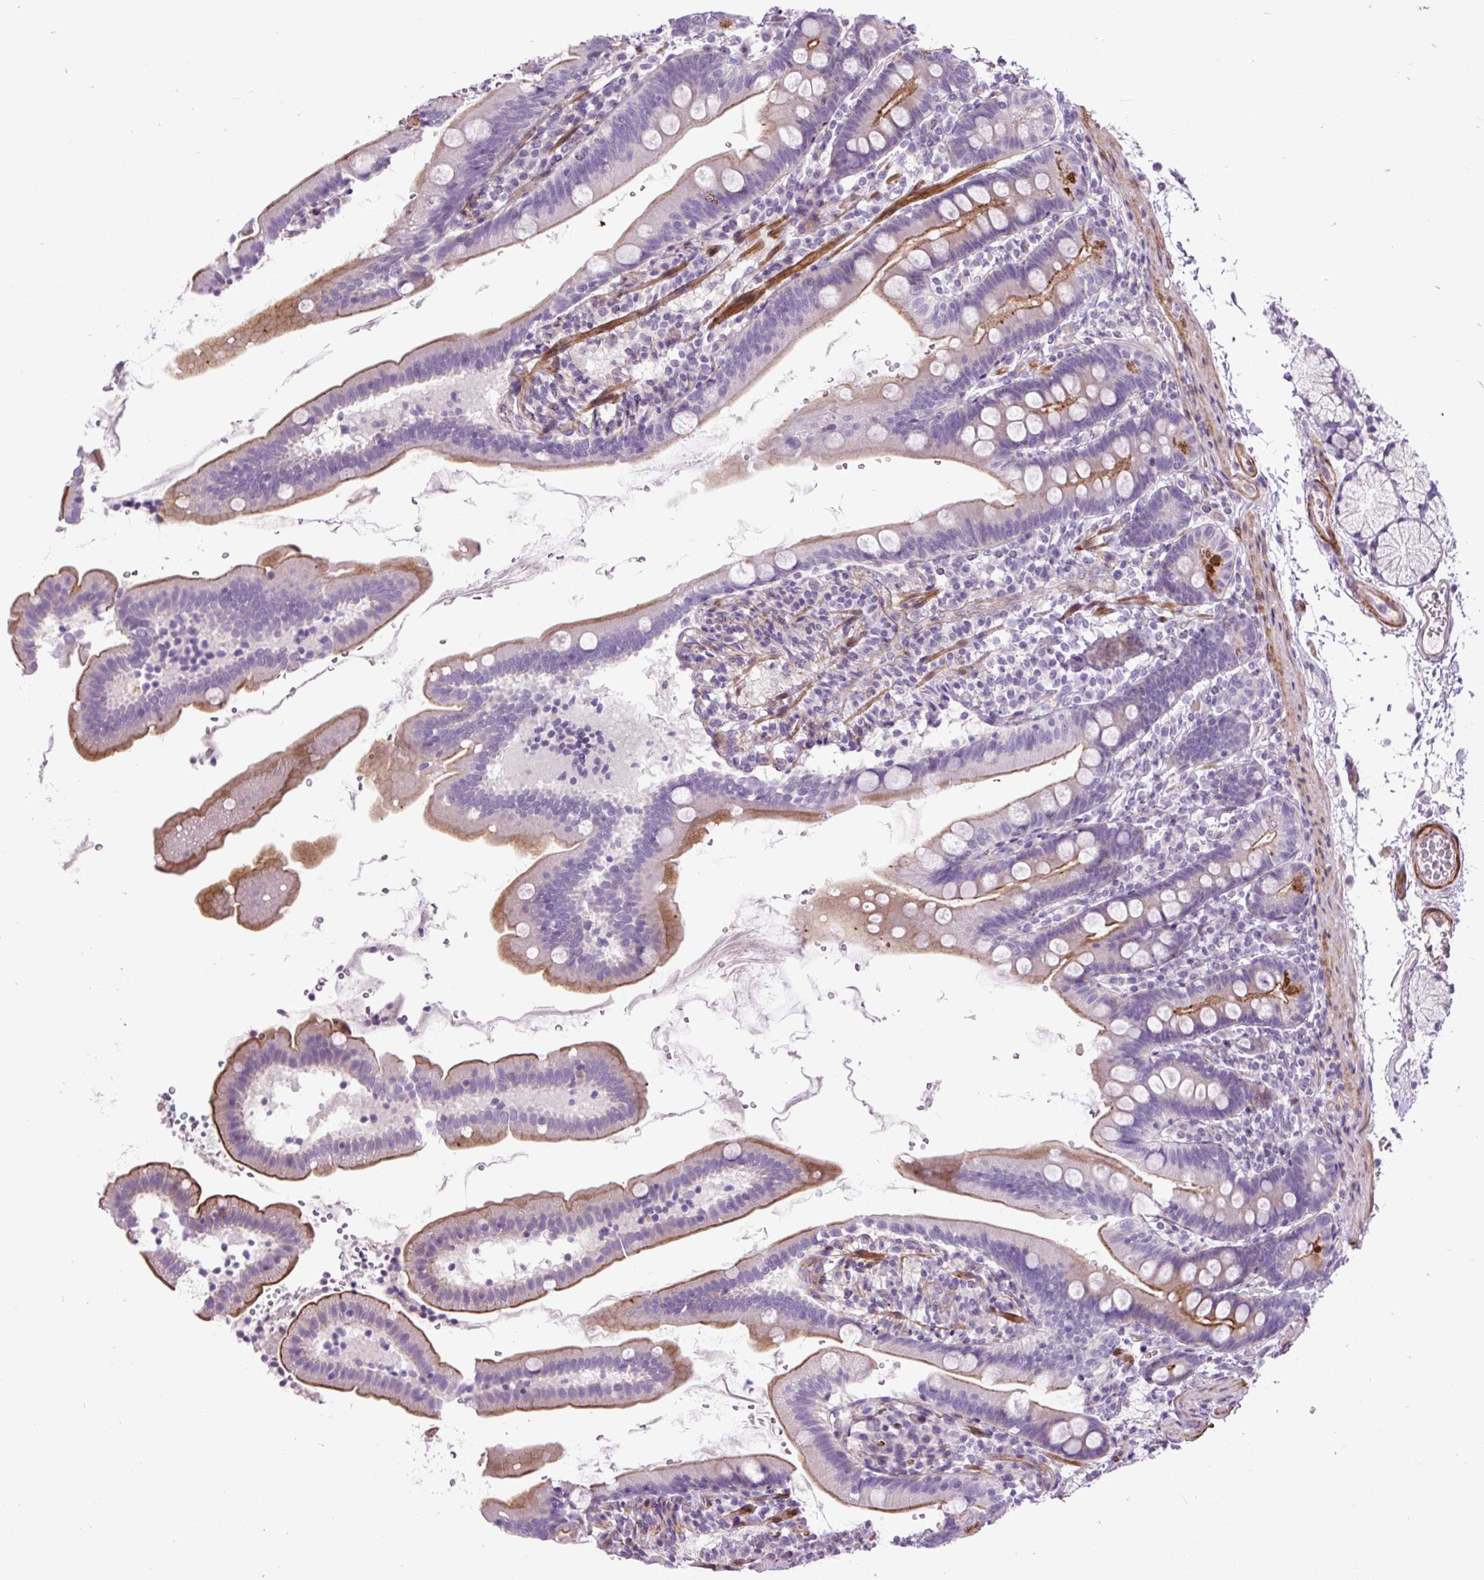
{"staining": {"intensity": "moderate", "quantity": ">75%", "location": "cytoplasmic/membranous"}, "tissue": "duodenum", "cell_type": "Glandular cells", "image_type": "normal", "snomed": [{"axis": "morphology", "description": "Normal tissue, NOS"}, {"axis": "topography", "description": "Duodenum"}], "caption": "Unremarkable duodenum was stained to show a protein in brown. There is medium levels of moderate cytoplasmic/membranous expression in approximately >75% of glandular cells. (DAB (3,3'-diaminobenzidine) = brown stain, brightfield microscopy at high magnification).", "gene": "ZNF197", "patient": {"sex": "female", "age": 67}}